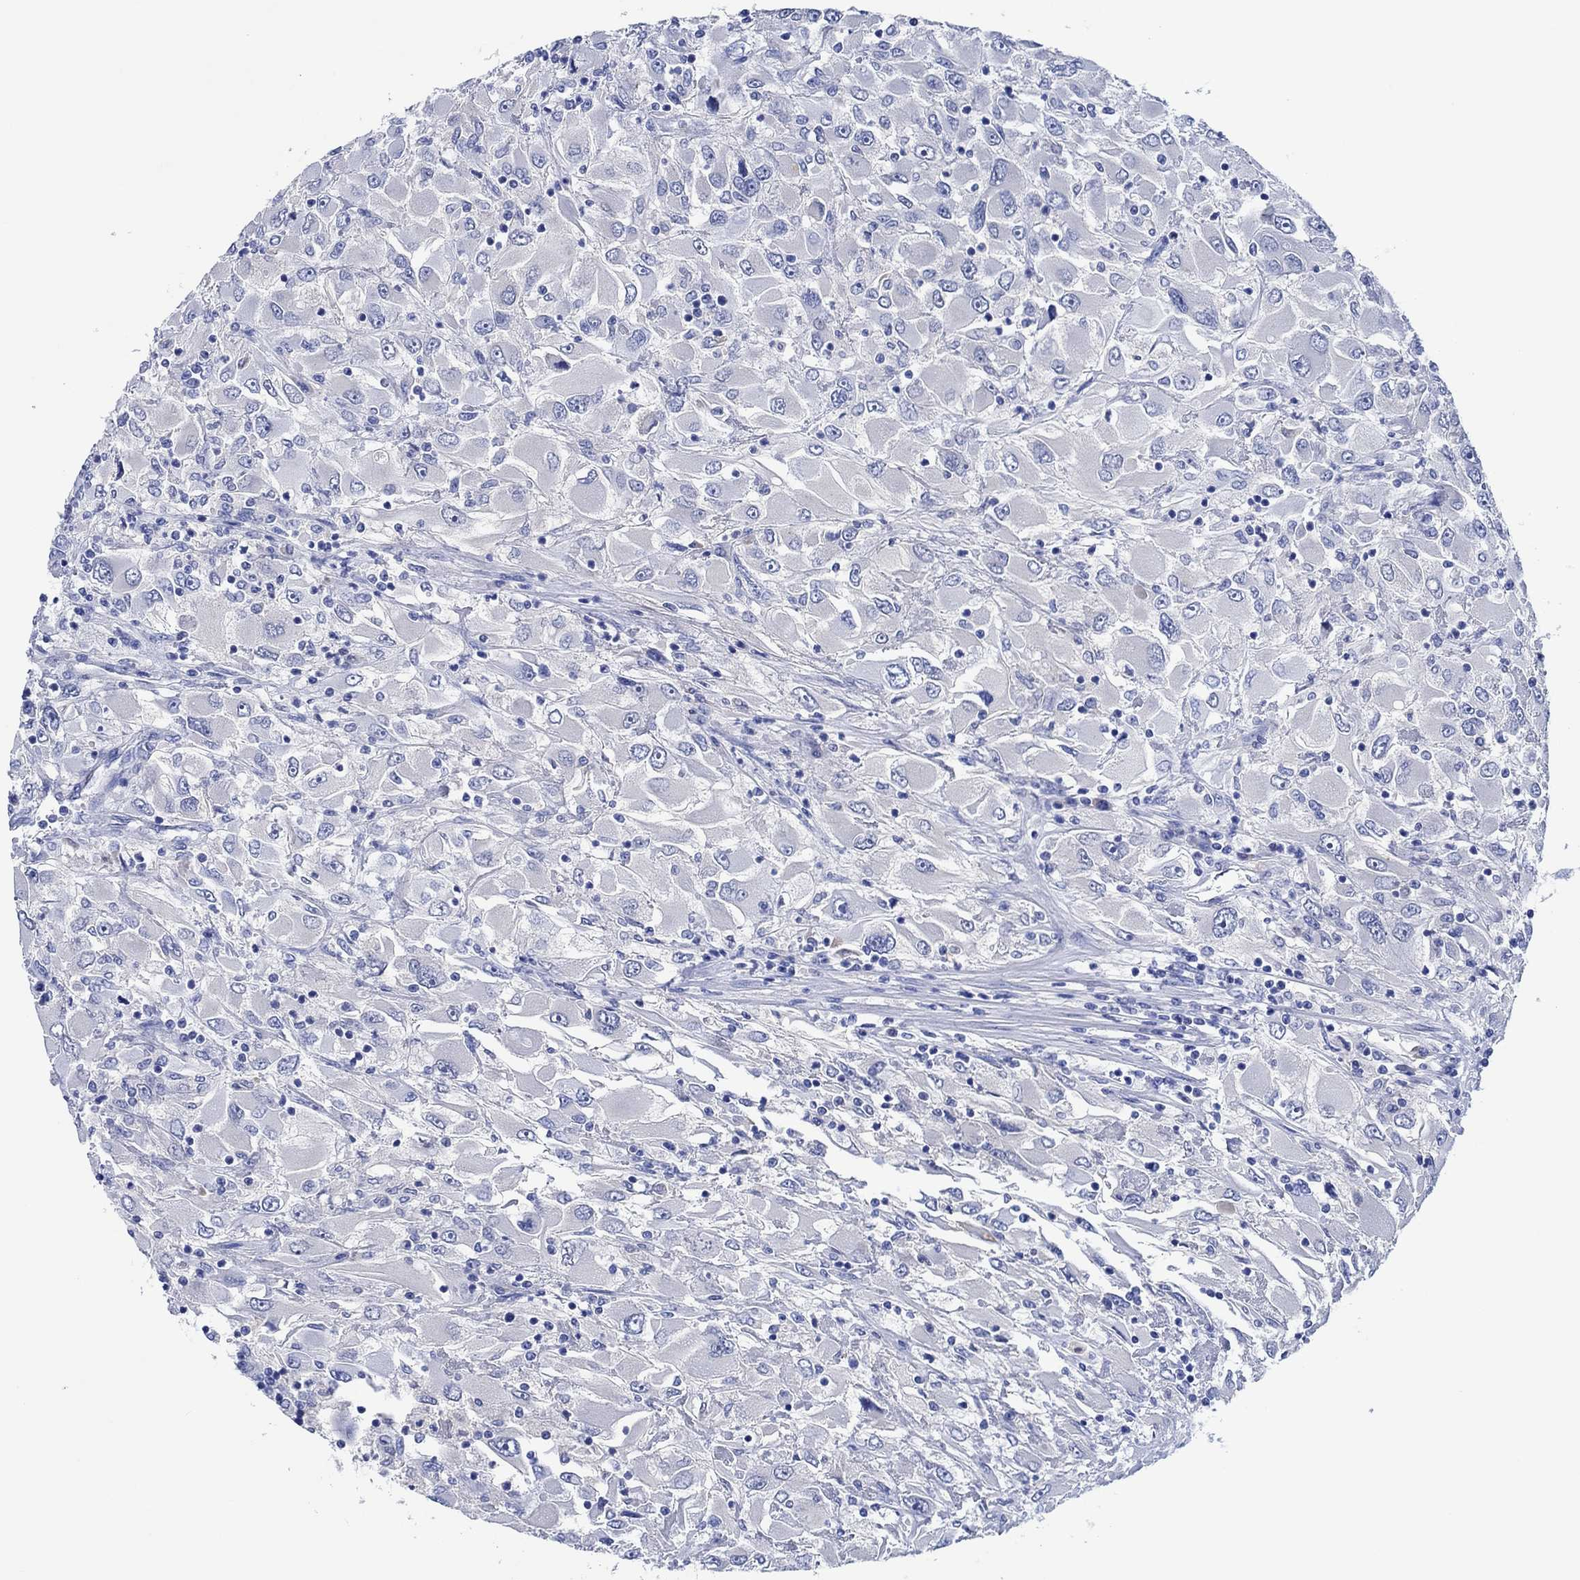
{"staining": {"intensity": "negative", "quantity": "none", "location": "none"}, "tissue": "renal cancer", "cell_type": "Tumor cells", "image_type": "cancer", "snomed": [{"axis": "morphology", "description": "Adenocarcinoma, NOS"}, {"axis": "topography", "description": "Kidney"}], "caption": "This photomicrograph is of renal cancer stained with IHC to label a protein in brown with the nuclei are counter-stained blue. There is no staining in tumor cells.", "gene": "CPNE6", "patient": {"sex": "female", "age": 52}}